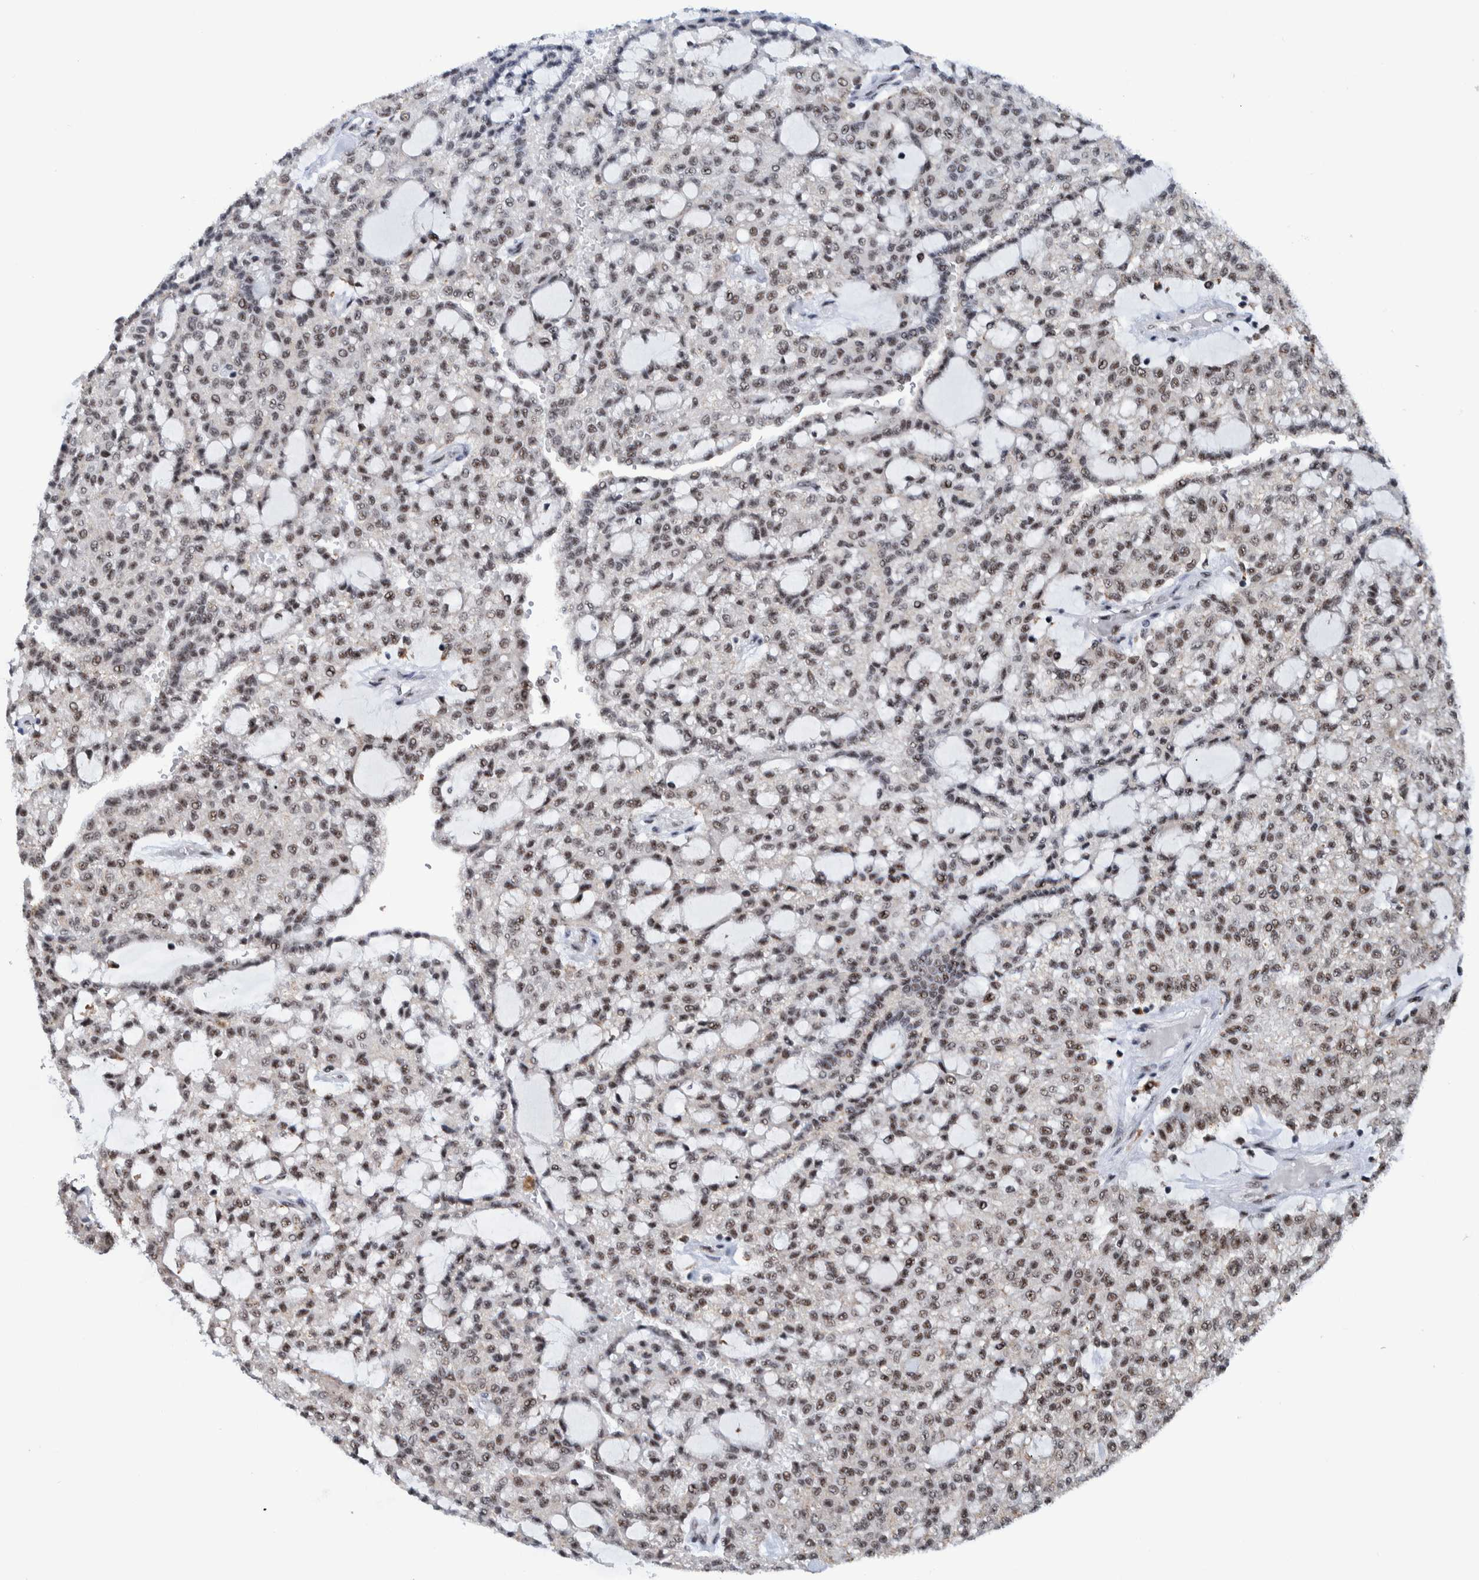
{"staining": {"intensity": "moderate", "quantity": ">75%", "location": "nuclear"}, "tissue": "renal cancer", "cell_type": "Tumor cells", "image_type": "cancer", "snomed": [{"axis": "morphology", "description": "Adenocarcinoma, NOS"}, {"axis": "topography", "description": "Kidney"}], "caption": "Immunohistochemistry (IHC) of human adenocarcinoma (renal) reveals medium levels of moderate nuclear positivity in approximately >75% of tumor cells.", "gene": "EFTUD2", "patient": {"sex": "male", "age": 63}}